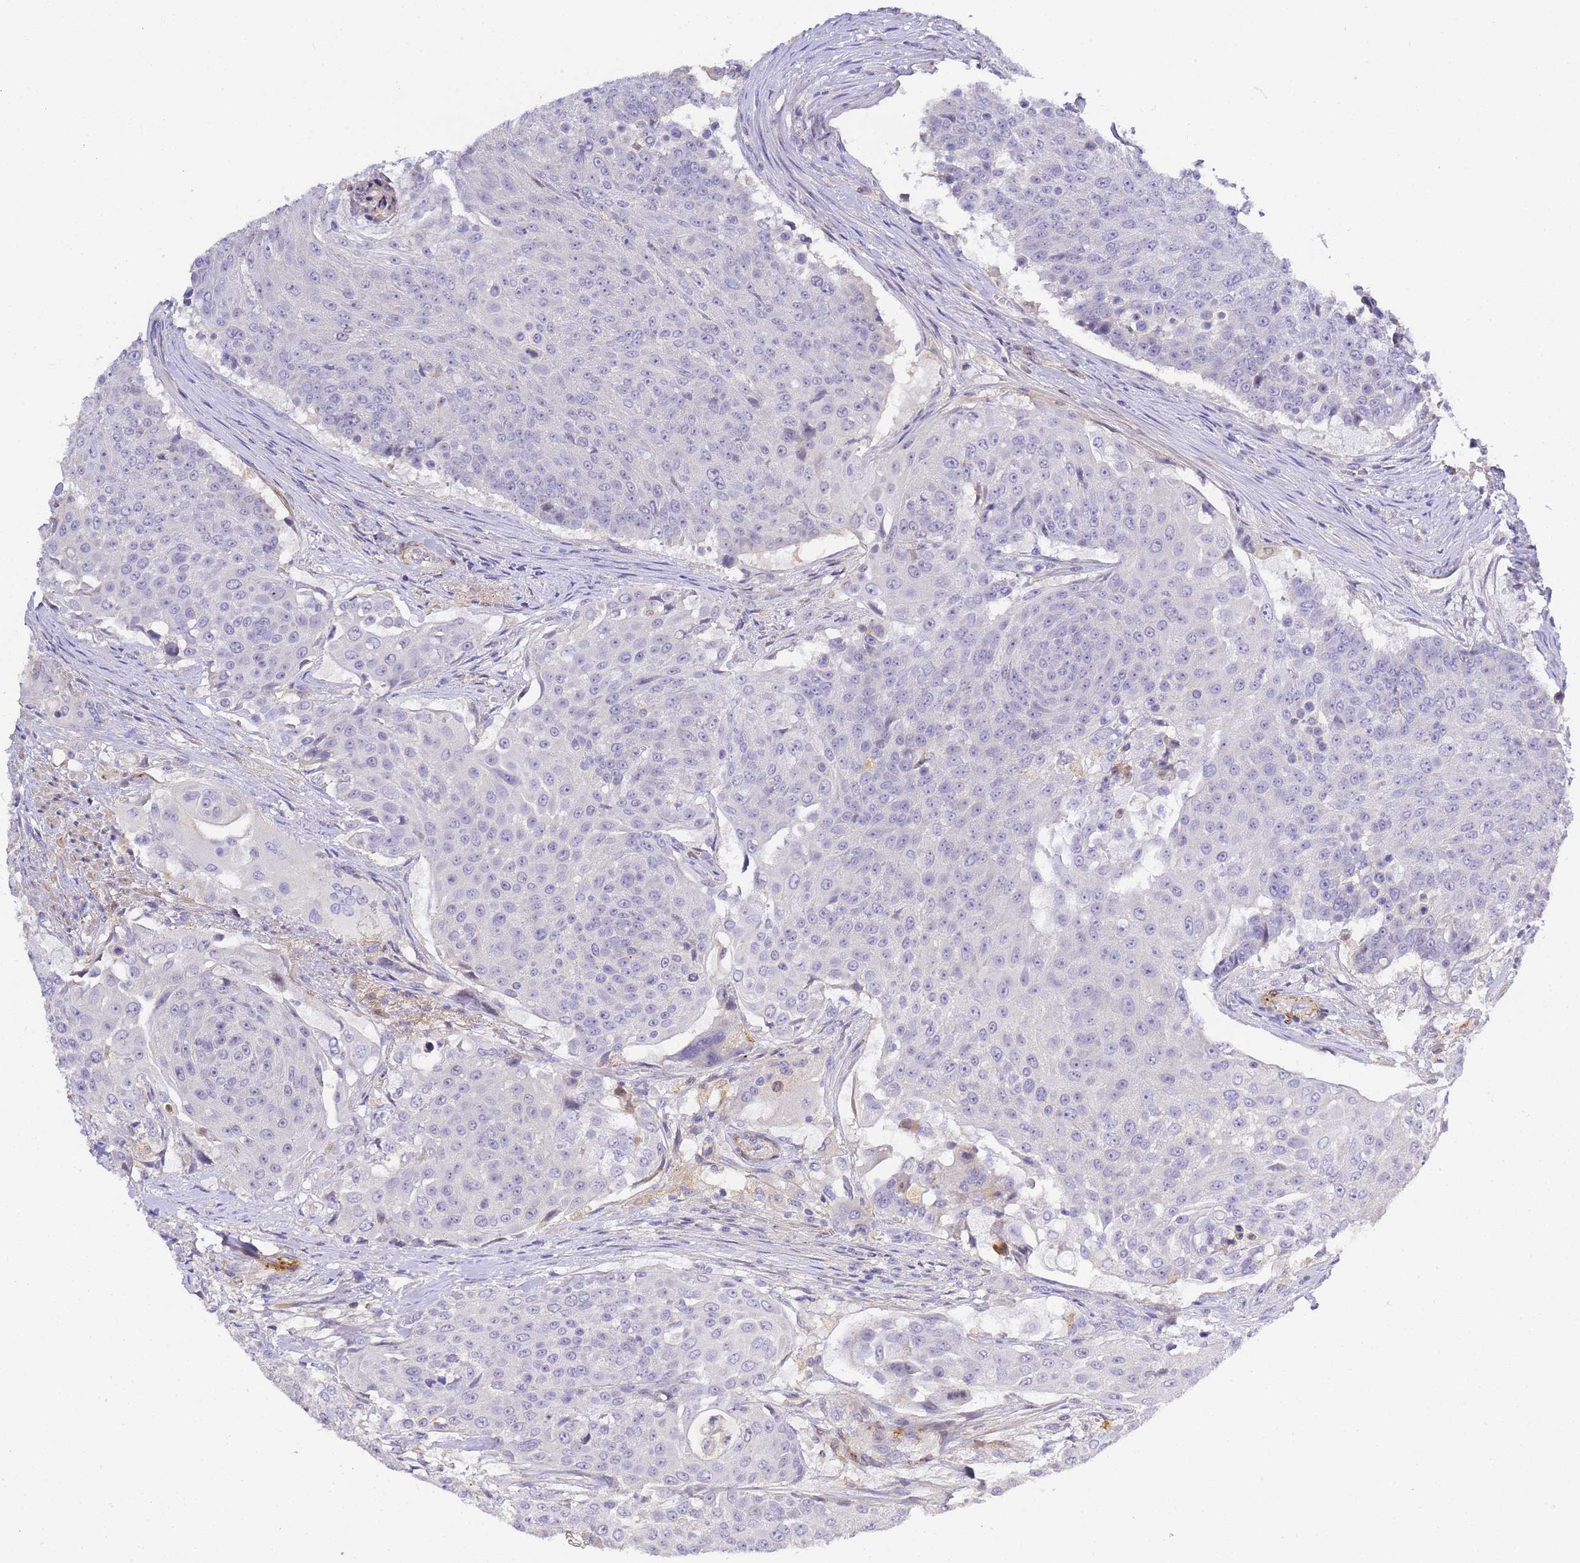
{"staining": {"intensity": "negative", "quantity": "none", "location": "none"}, "tissue": "urothelial cancer", "cell_type": "Tumor cells", "image_type": "cancer", "snomed": [{"axis": "morphology", "description": "Urothelial carcinoma, High grade"}, {"axis": "topography", "description": "Urinary bladder"}], "caption": "An IHC image of urothelial cancer is shown. There is no staining in tumor cells of urothelial cancer.", "gene": "CFH", "patient": {"sex": "female", "age": 63}}